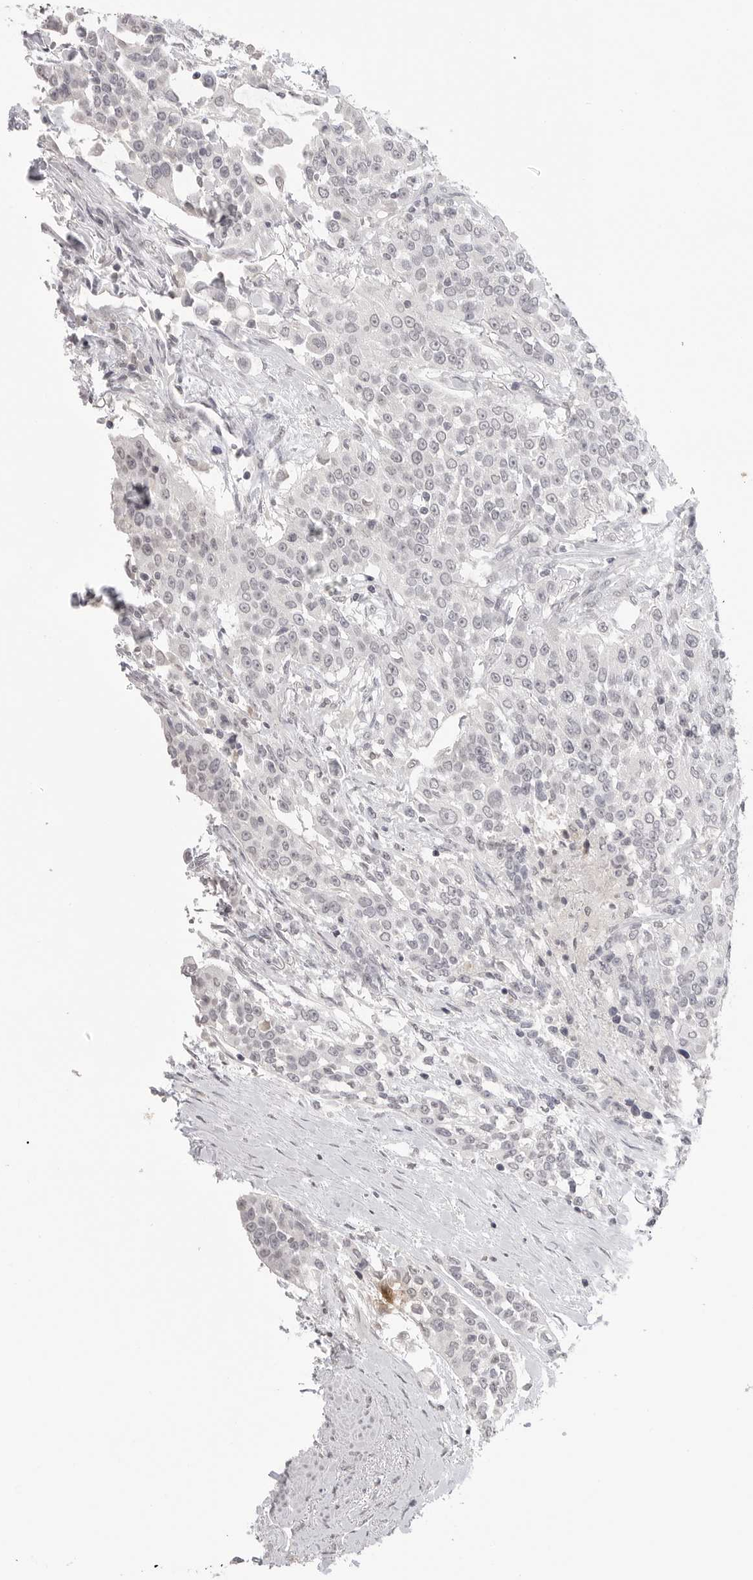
{"staining": {"intensity": "negative", "quantity": "none", "location": "none"}, "tissue": "urothelial cancer", "cell_type": "Tumor cells", "image_type": "cancer", "snomed": [{"axis": "morphology", "description": "Urothelial carcinoma, High grade"}, {"axis": "topography", "description": "Urinary bladder"}], "caption": "A photomicrograph of human urothelial cancer is negative for staining in tumor cells.", "gene": "PRSS1", "patient": {"sex": "female", "age": 80}}